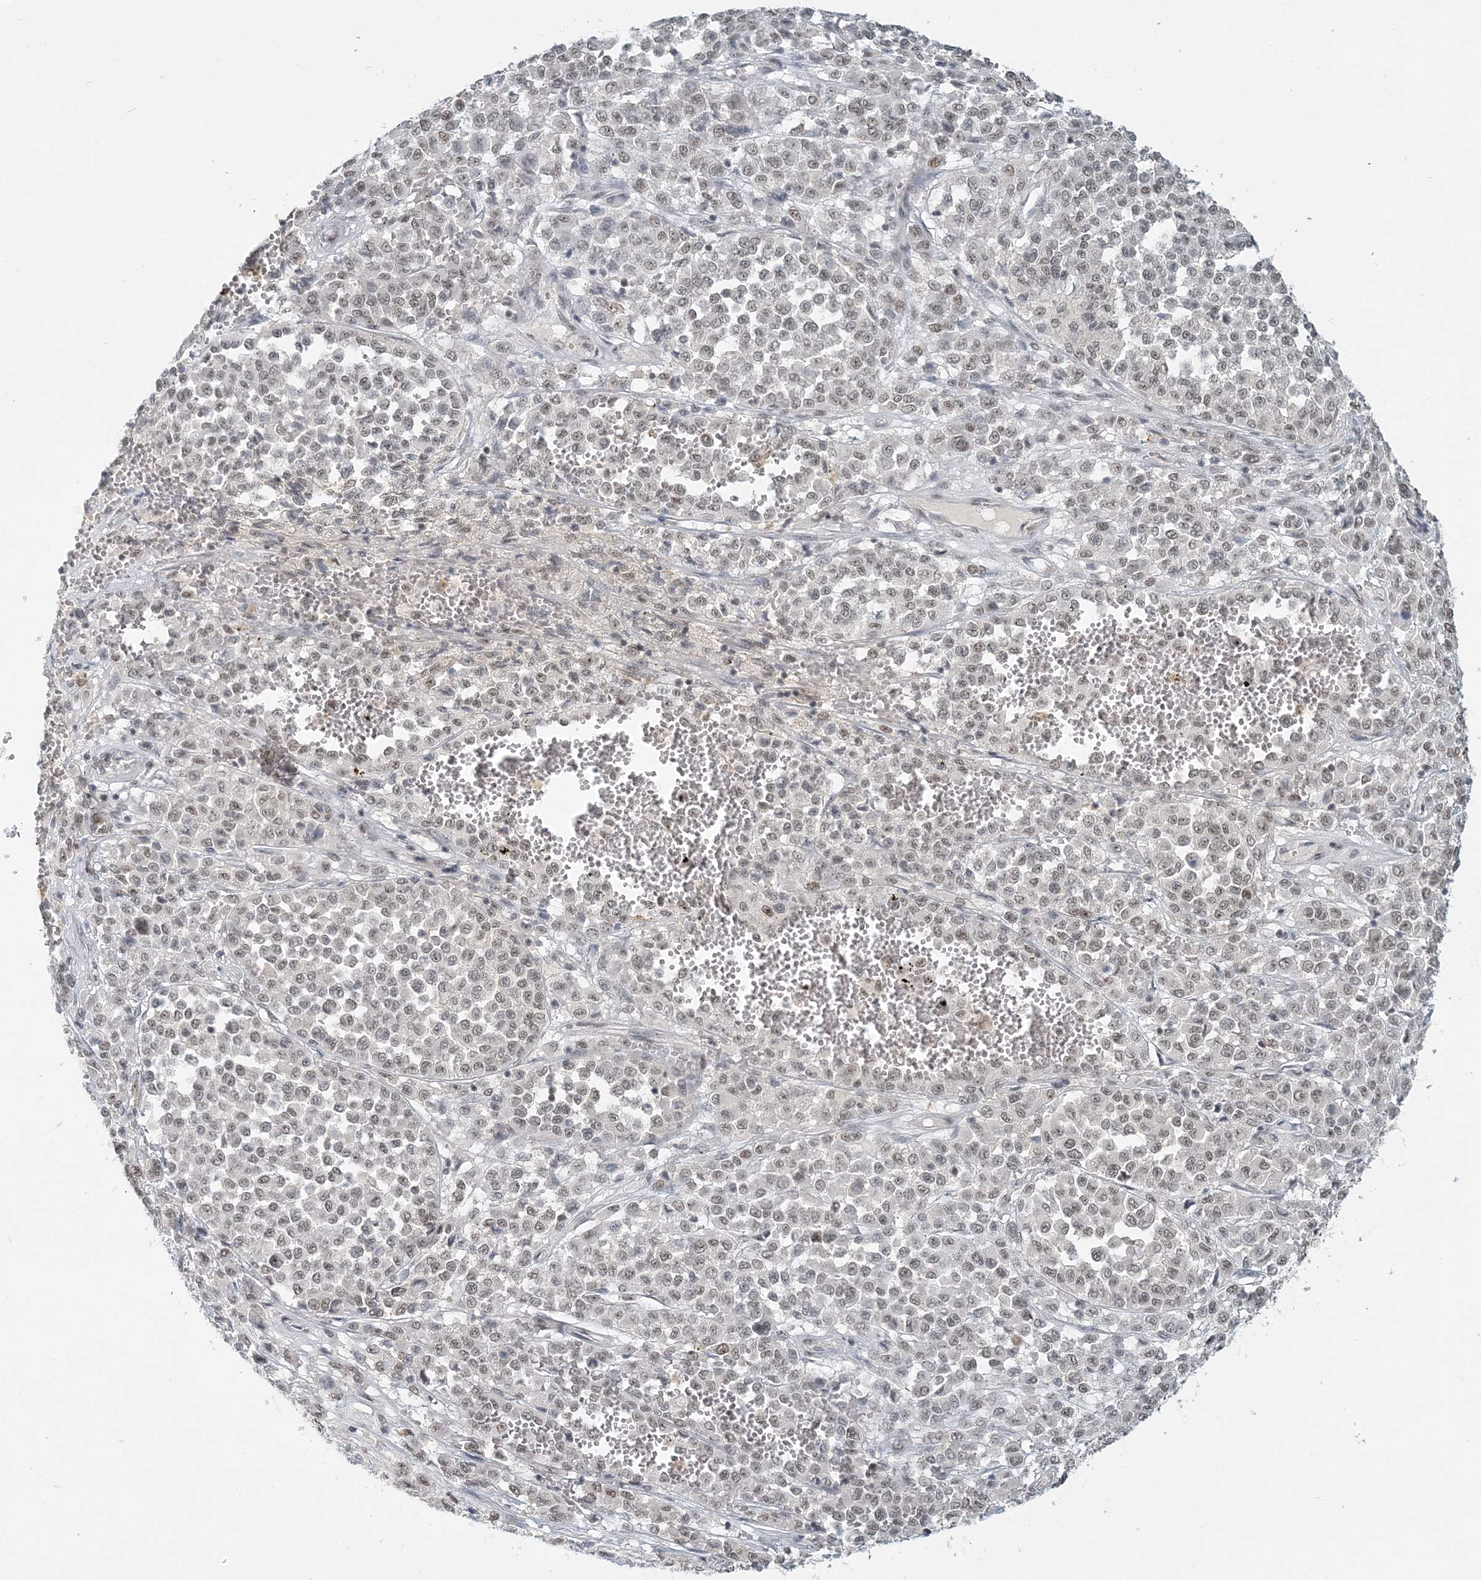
{"staining": {"intensity": "weak", "quantity": ">75%", "location": "nuclear"}, "tissue": "melanoma", "cell_type": "Tumor cells", "image_type": "cancer", "snomed": [{"axis": "morphology", "description": "Malignant melanoma, Metastatic site"}, {"axis": "topography", "description": "Pancreas"}], "caption": "Malignant melanoma (metastatic site) tissue exhibits weak nuclear staining in approximately >75% of tumor cells, visualized by immunohistochemistry. Nuclei are stained in blue.", "gene": "PLRG1", "patient": {"sex": "female", "age": 30}}